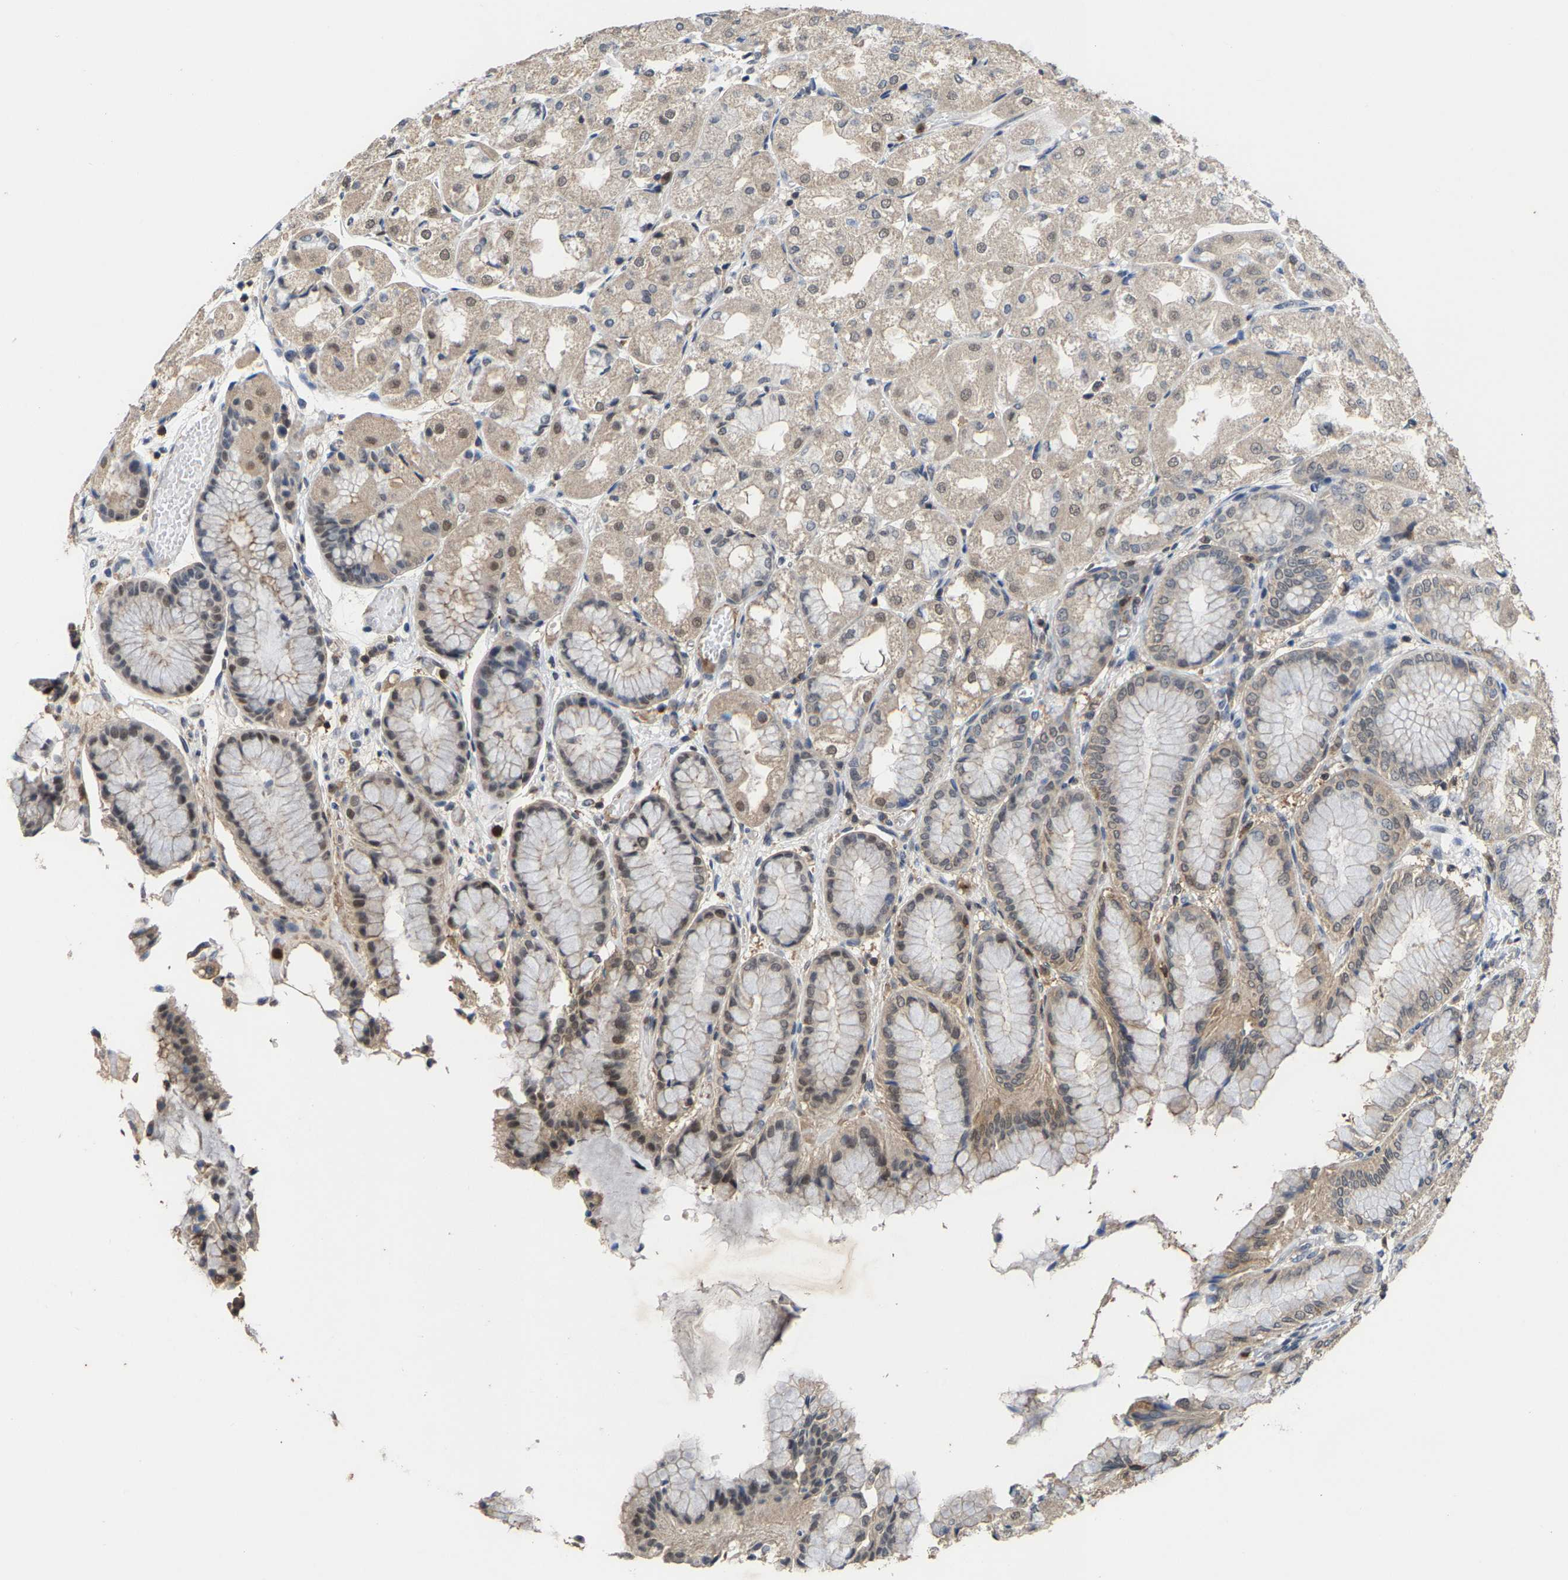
{"staining": {"intensity": "weak", "quantity": "<25%", "location": "cytoplasmic/membranous,nuclear"}, "tissue": "stomach", "cell_type": "Glandular cells", "image_type": "normal", "snomed": [{"axis": "morphology", "description": "Normal tissue, NOS"}, {"axis": "topography", "description": "Stomach, upper"}], "caption": "This is an IHC photomicrograph of benign stomach. There is no positivity in glandular cells.", "gene": "FGD3", "patient": {"sex": "male", "age": 72}}